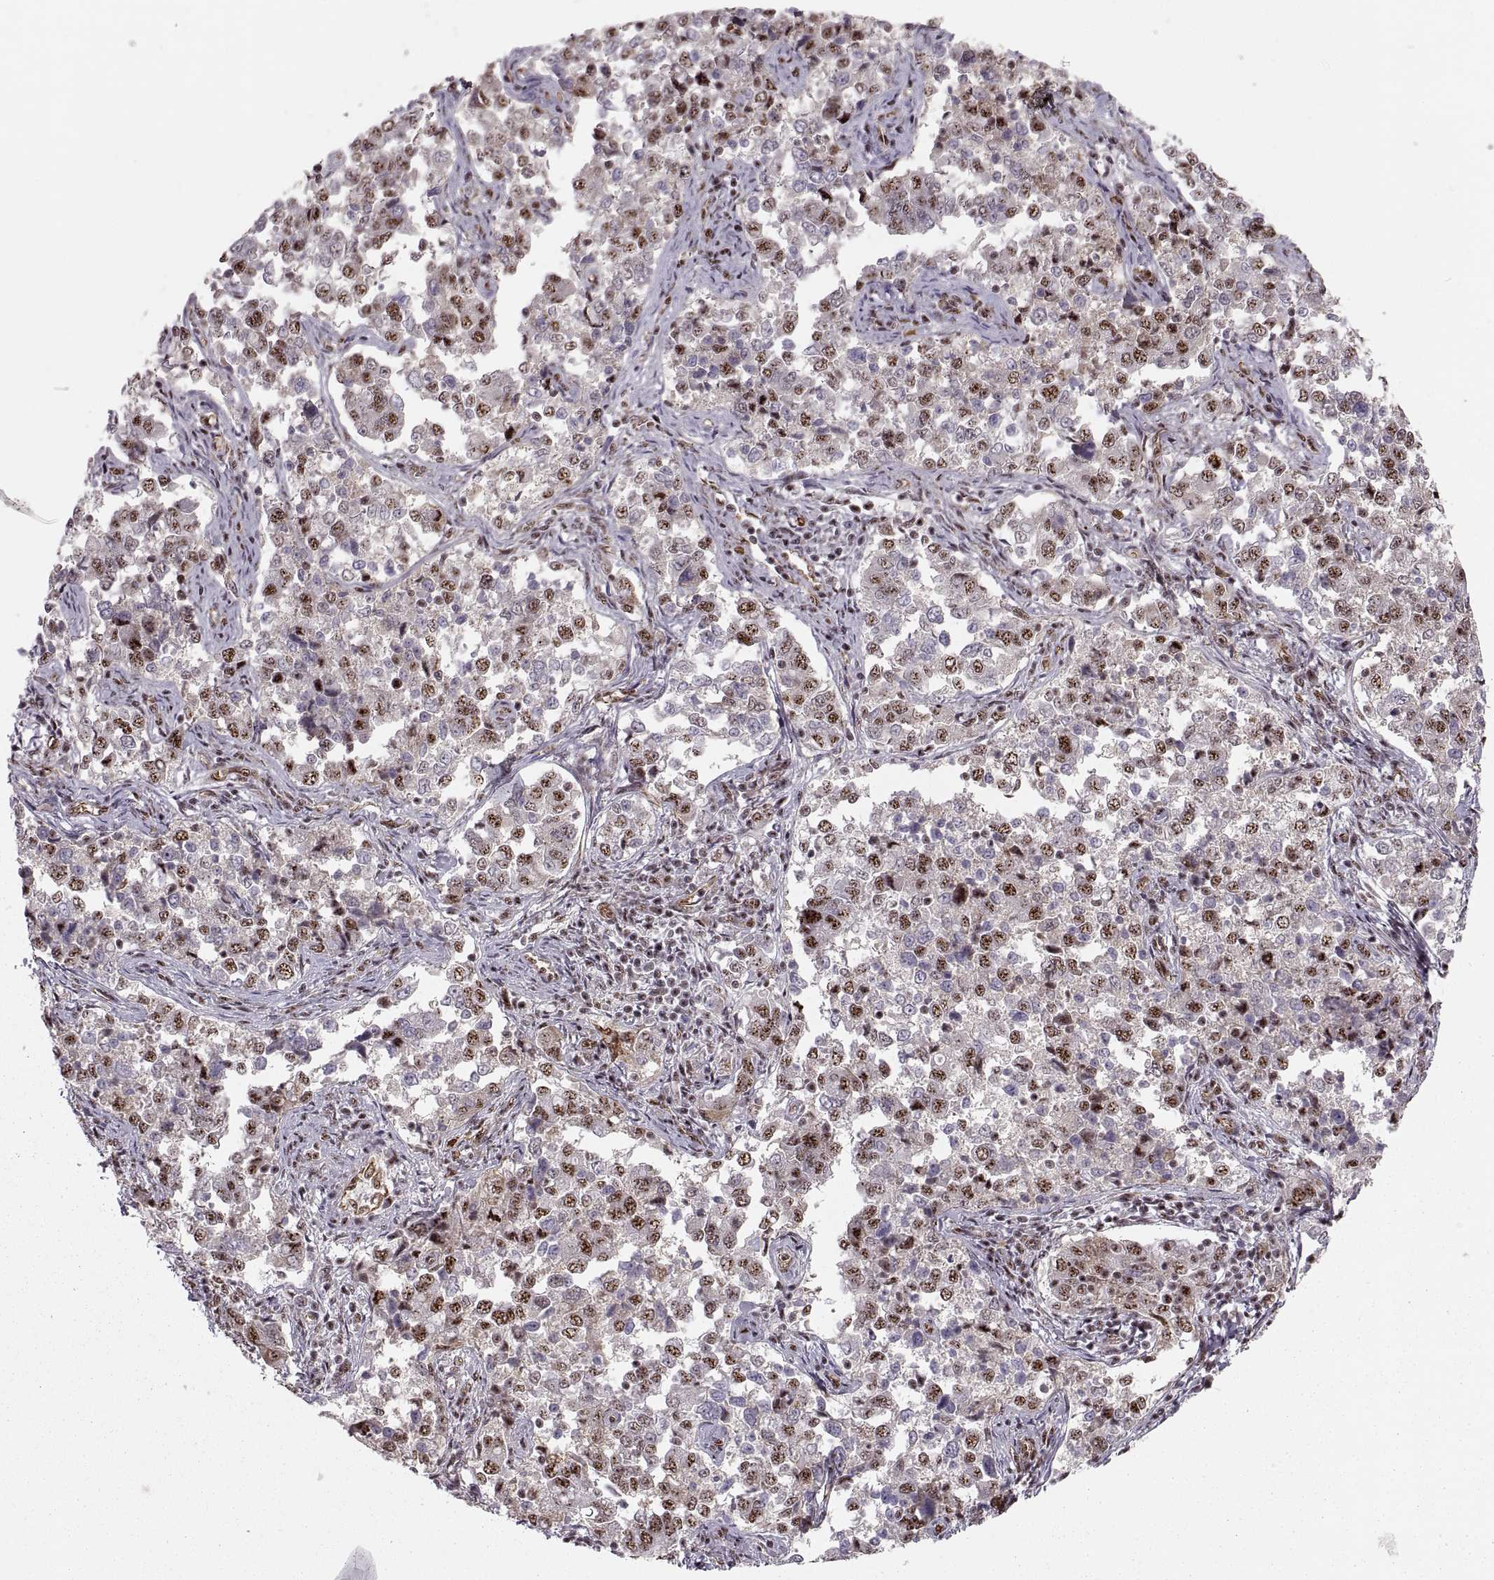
{"staining": {"intensity": "strong", "quantity": "25%-75%", "location": "nuclear"}, "tissue": "endometrial cancer", "cell_type": "Tumor cells", "image_type": "cancer", "snomed": [{"axis": "morphology", "description": "Adenocarcinoma, NOS"}, {"axis": "topography", "description": "Endometrium"}], "caption": "Protein expression analysis of human endometrial cancer (adenocarcinoma) reveals strong nuclear staining in about 25%-75% of tumor cells. Immunohistochemistry stains the protein in brown and the nuclei are stained blue.", "gene": "ZCCHC17", "patient": {"sex": "female", "age": 43}}